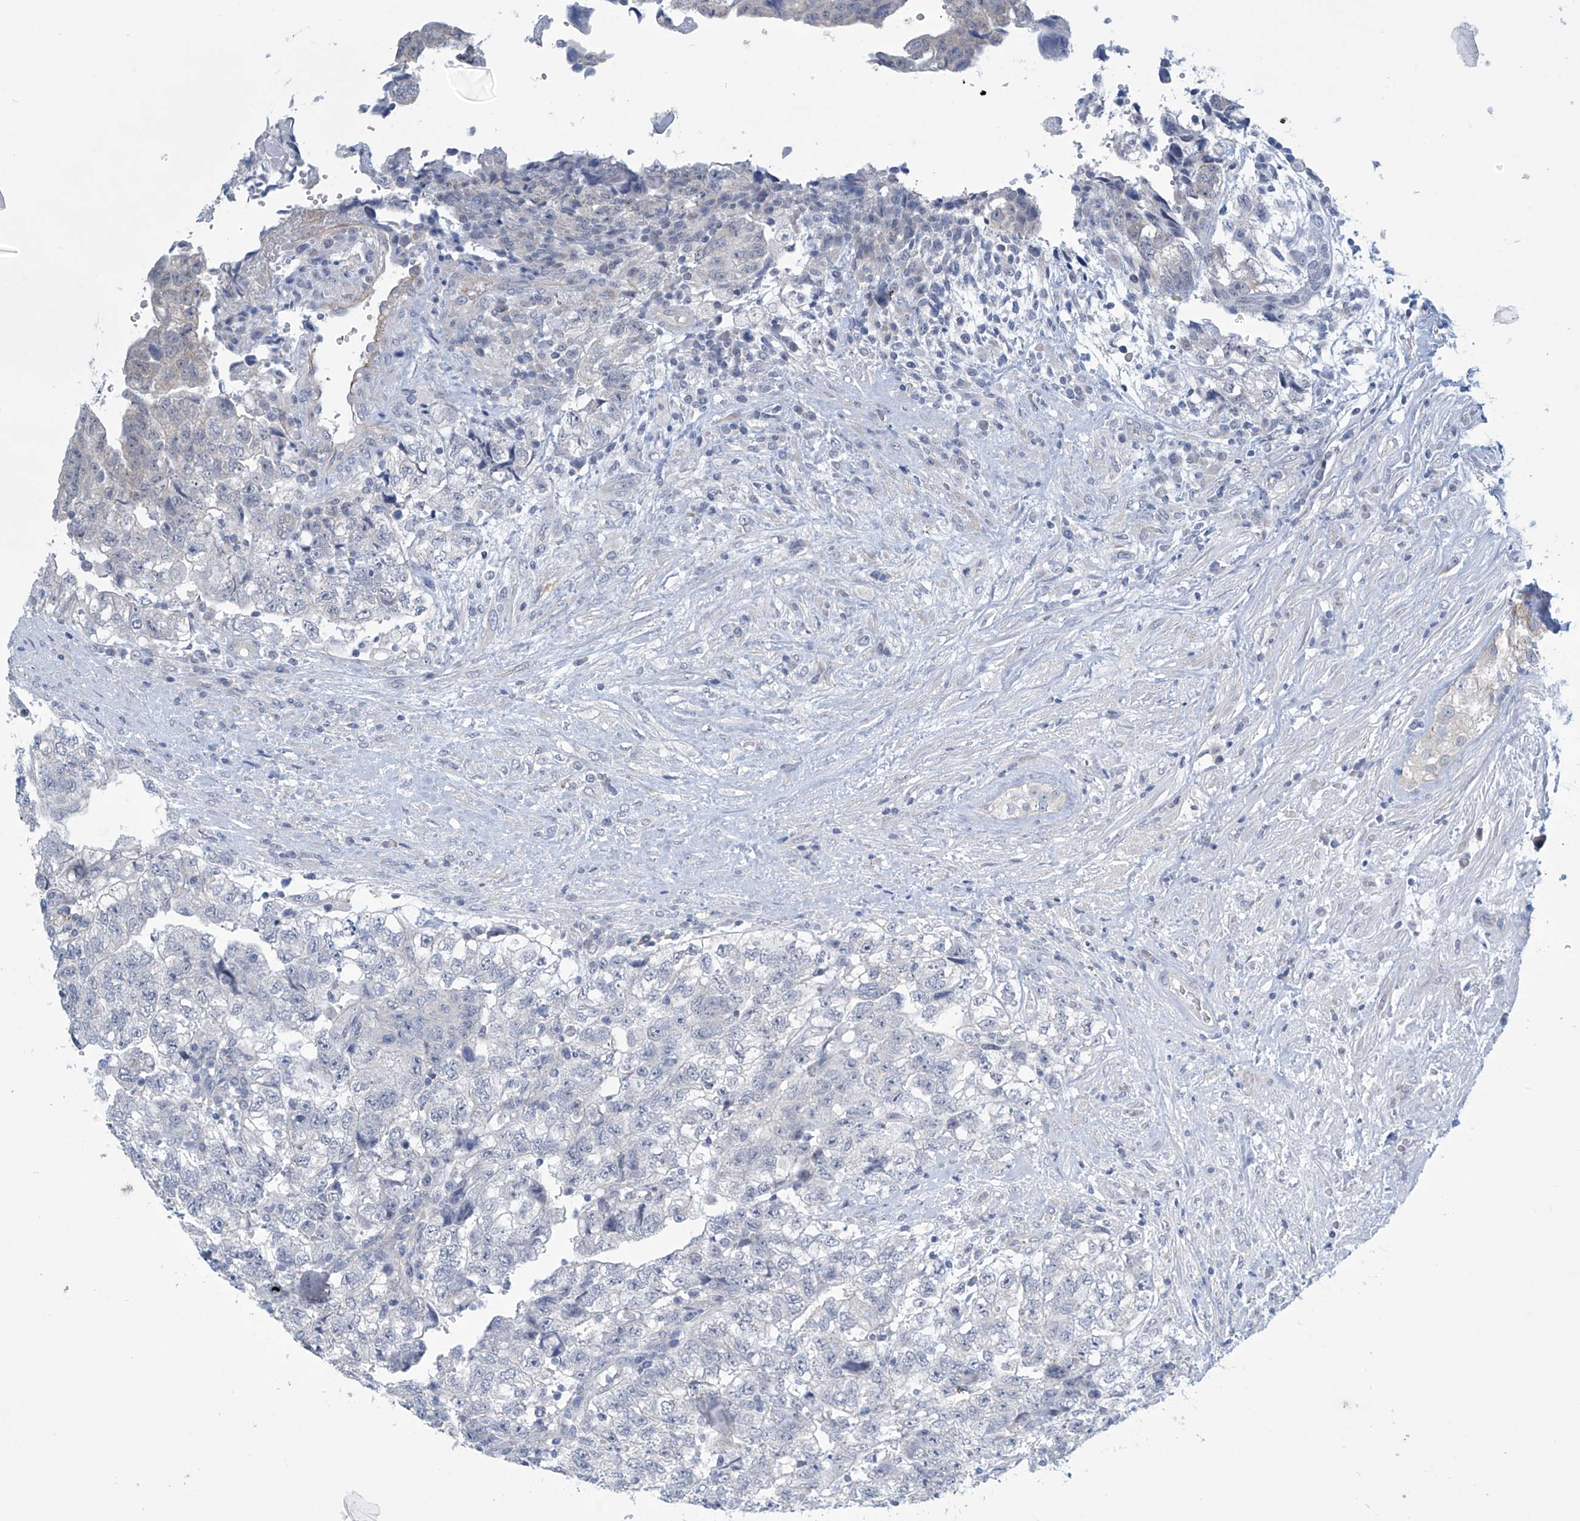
{"staining": {"intensity": "negative", "quantity": "none", "location": "none"}, "tissue": "testis cancer", "cell_type": "Tumor cells", "image_type": "cancer", "snomed": [{"axis": "morphology", "description": "Carcinoma, Embryonal, NOS"}, {"axis": "topography", "description": "Testis"}], "caption": "Human embryonal carcinoma (testis) stained for a protein using immunohistochemistry shows no staining in tumor cells.", "gene": "SLC35A5", "patient": {"sex": "male", "age": 36}}